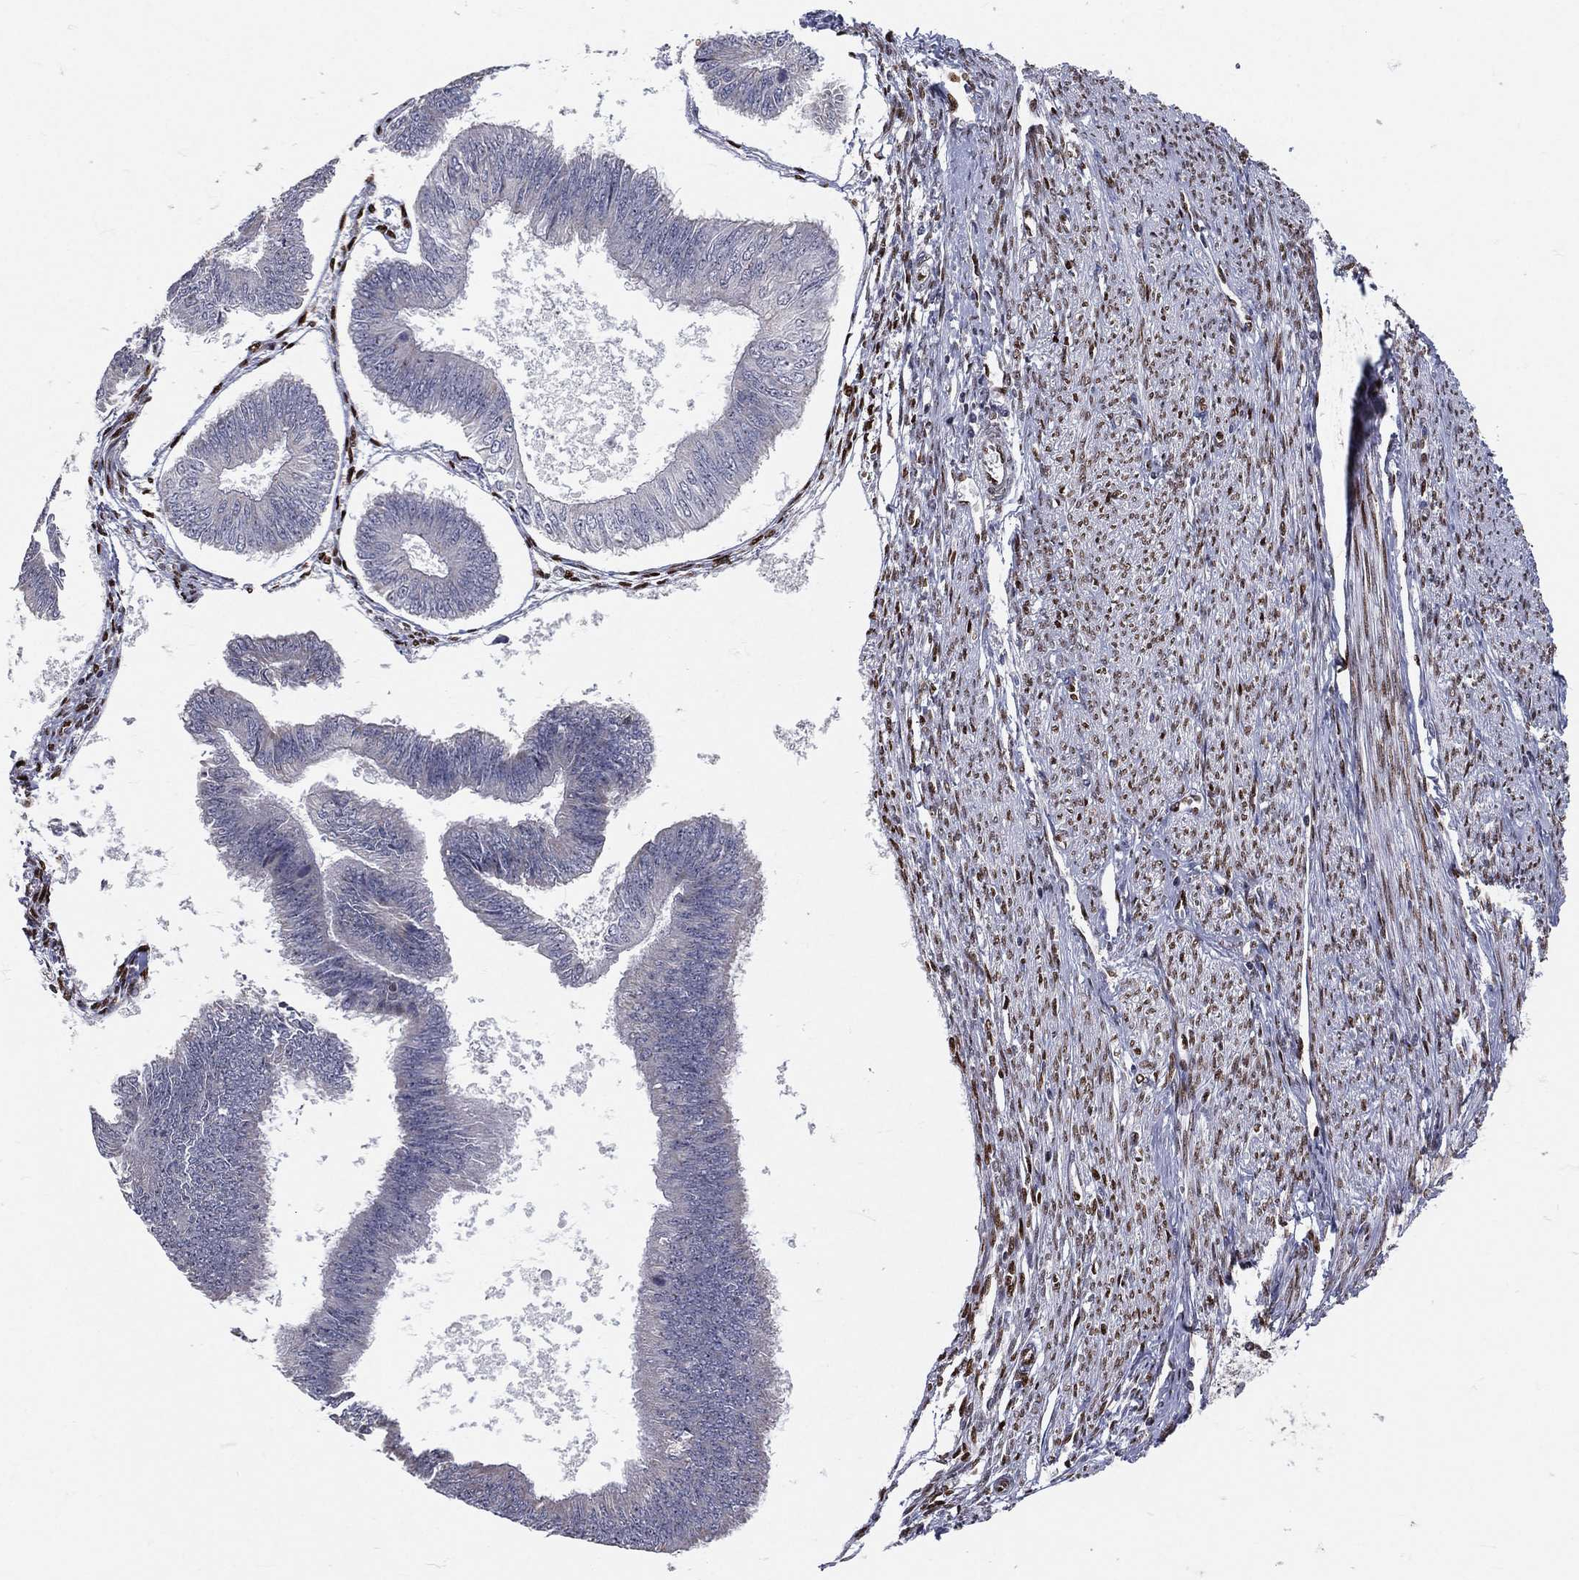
{"staining": {"intensity": "negative", "quantity": "none", "location": "none"}, "tissue": "endometrial cancer", "cell_type": "Tumor cells", "image_type": "cancer", "snomed": [{"axis": "morphology", "description": "Adenocarcinoma, NOS"}, {"axis": "topography", "description": "Endometrium"}], "caption": "Protein analysis of endometrial cancer (adenocarcinoma) reveals no significant expression in tumor cells. (DAB (3,3'-diaminobenzidine) immunohistochemistry (IHC) visualized using brightfield microscopy, high magnification).", "gene": "ZEB1", "patient": {"sex": "female", "age": 58}}